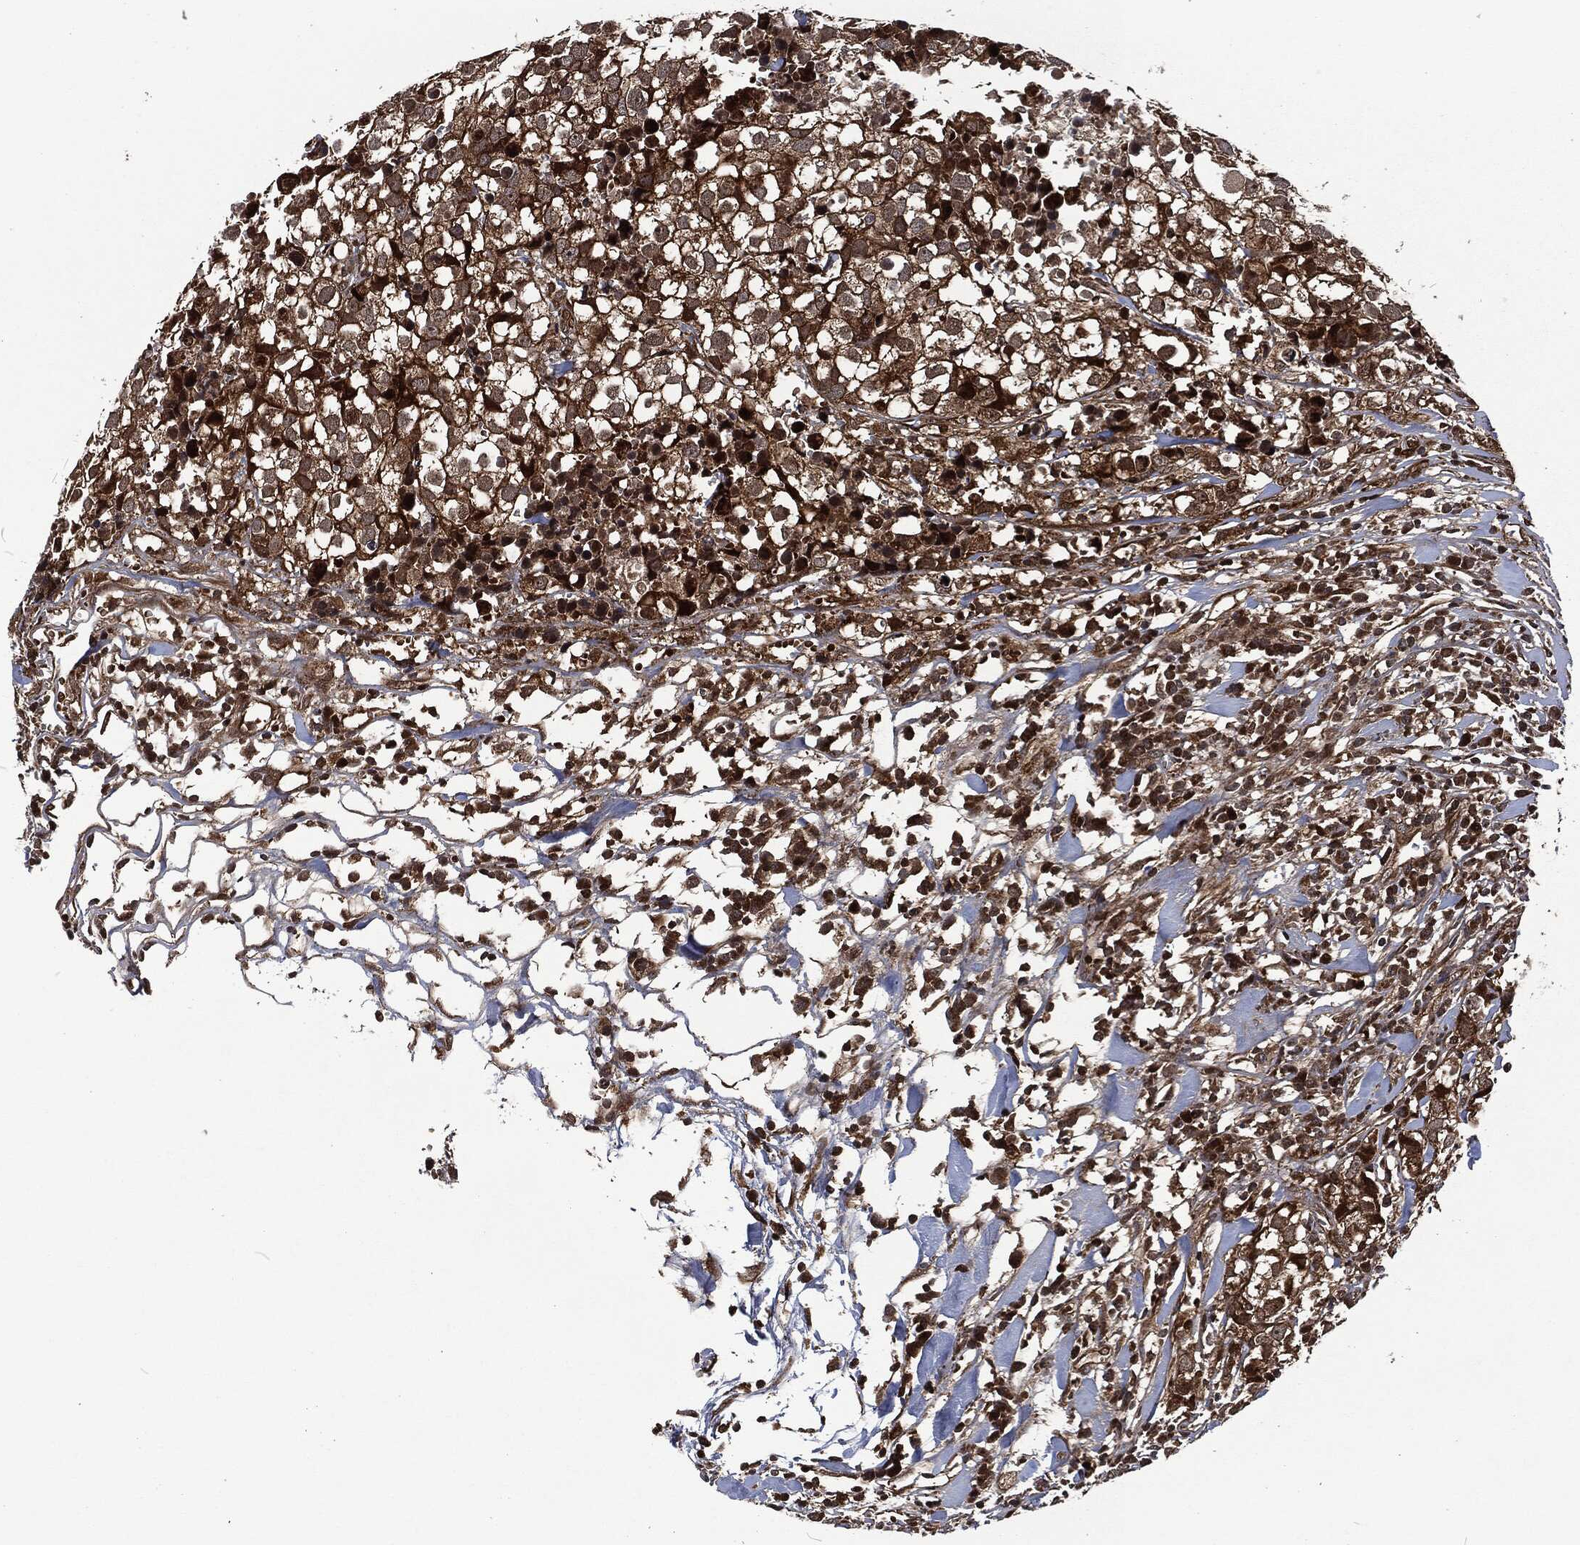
{"staining": {"intensity": "moderate", "quantity": ">75%", "location": "cytoplasmic/membranous"}, "tissue": "breast cancer", "cell_type": "Tumor cells", "image_type": "cancer", "snomed": [{"axis": "morphology", "description": "Duct carcinoma"}, {"axis": "topography", "description": "Breast"}], "caption": "High-power microscopy captured an immunohistochemistry photomicrograph of breast cancer, revealing moderate cytoplasmic/membranous positivity in about >75% of tumor cells. The protein is shown in brown color, while the nuclei are stained blue.", "gene": "CMPK2", "patient": {"sex": "female", "age": 30}}